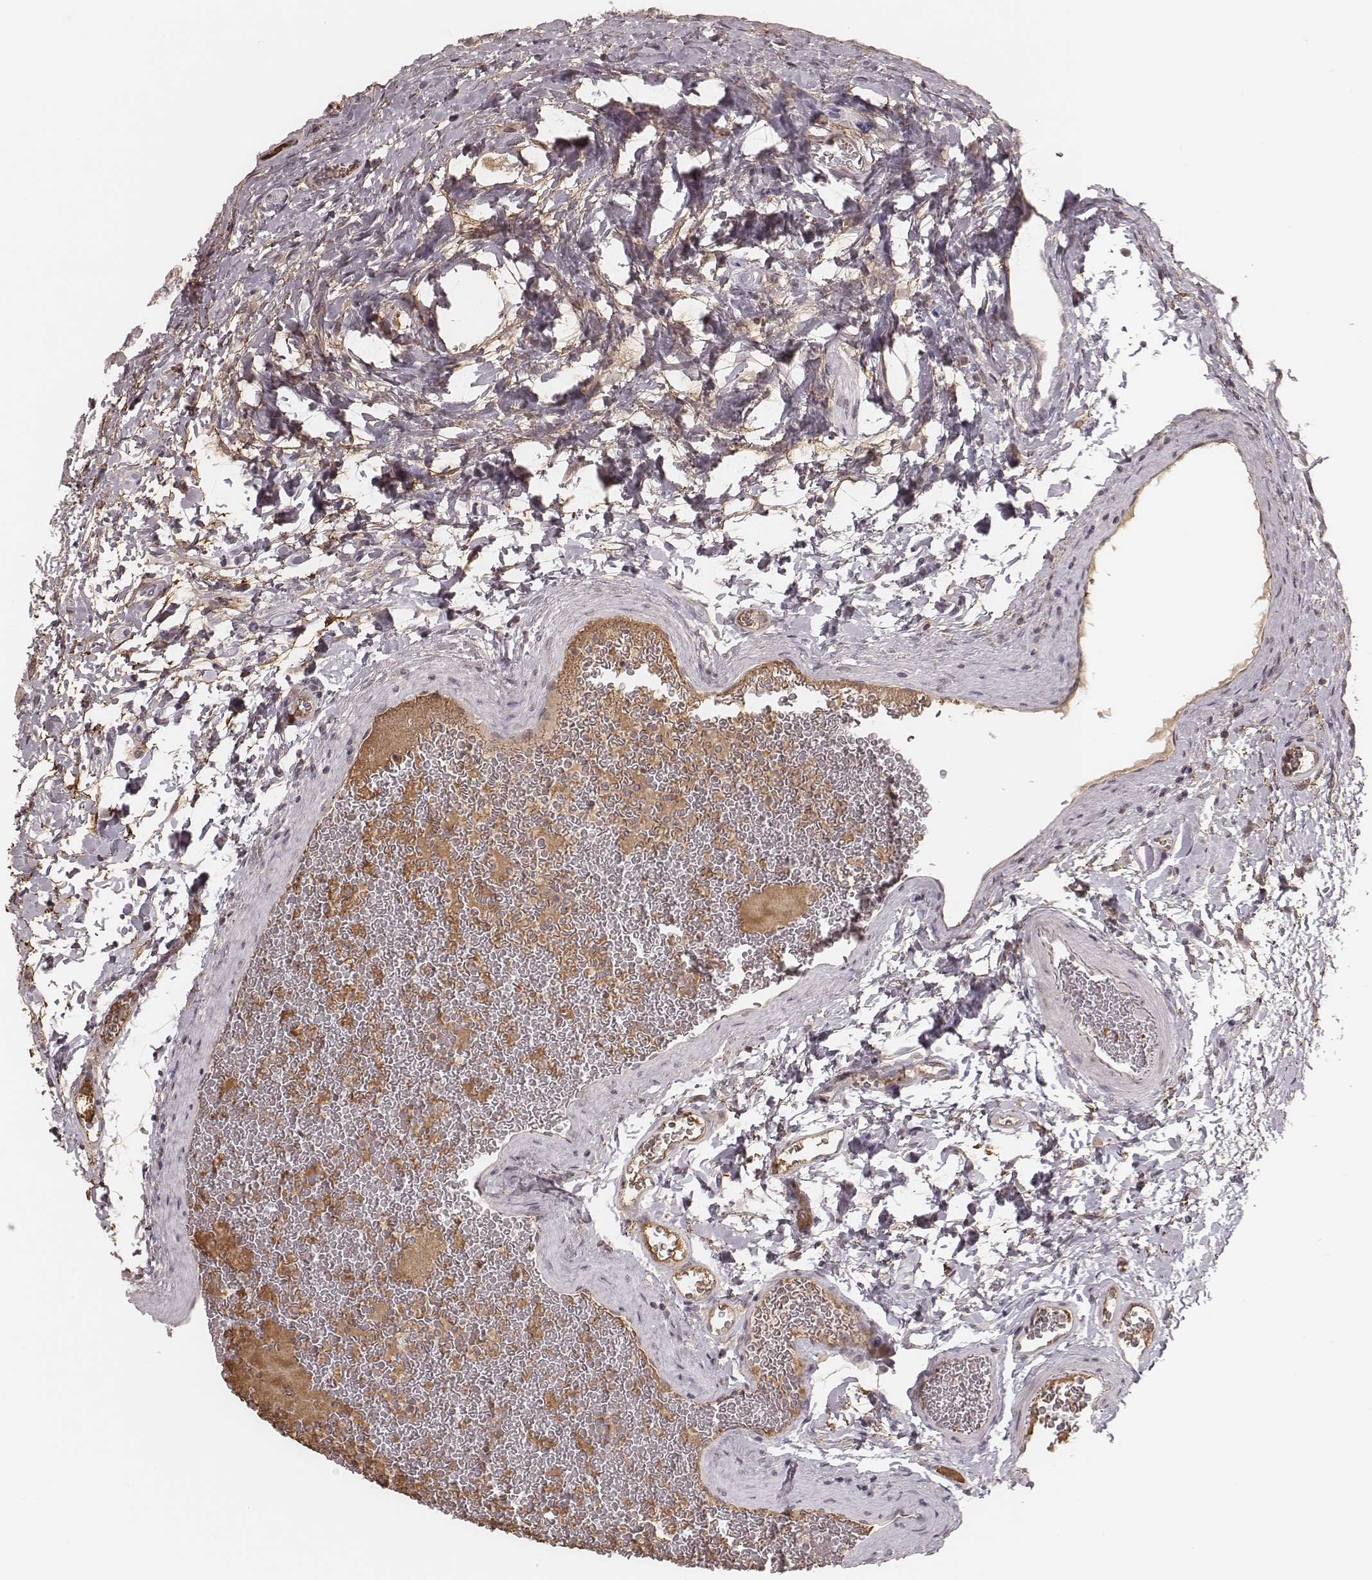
{"staining": {"intensity": "weak", "quantity": "<25%", "location": "cytoplasmic/membranous"}, "tissue": "stomach", "cell_type": "Glandular cells", "image_type": "normal", "snomed": [{"axis": "morphology", "description": "Normal tissue, NOS"}, {"axis": "morphology", "description": "Adenocarcinoma, NOS"}, {"axis": "morphology", "description": "Adenocarcinoma, High grade"}, {"axis": "topography", "description": "Stomach, upper"}, {"axis": "topography", "description": "Stomach"}], "caption": "DAB (3,3'-diaminobenzidine) immunohistochemical staining of benign human stomach displays no significant staining in glandular cells. The staining is performed using DAB brown chromogen with nuclei counter-stained in using hematoxylin.", "gene": "IL5", "patient": {"sex": "female", "age": 65}}